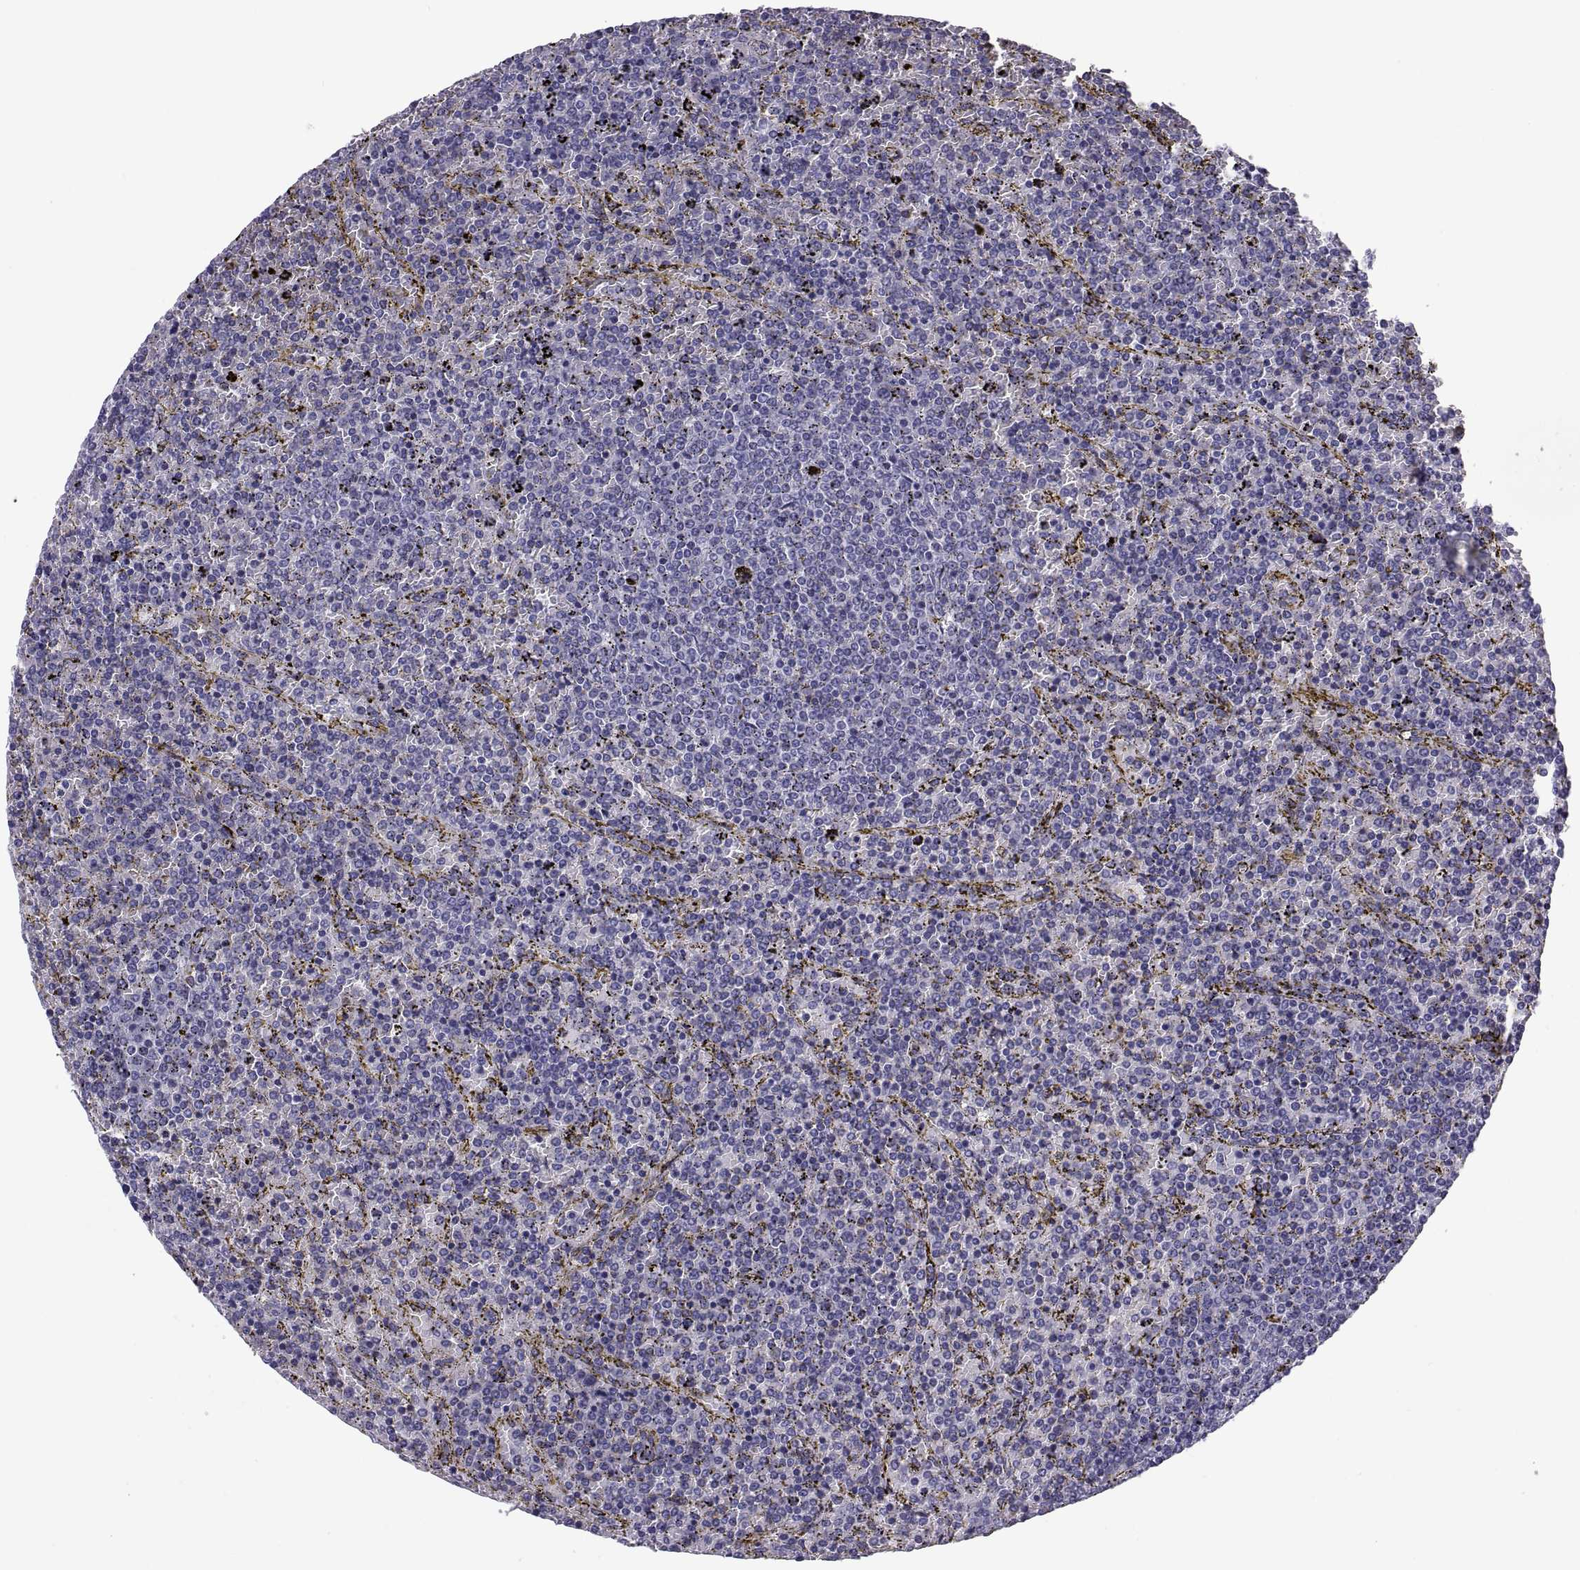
{"staining": {"intensity": "negative", "quantity": "none", "location": "none"}, "tissue": "lymphoma", "cell_type": "Tumor cells", "image_type": "cancer", "snomed": [{"axis": "morphology", "description": "Malignant lymphoma, non-Hodgkin's type, Low grade"}, {"axis": "topography", "description": "Spleen"}], "caption": "Tumor cells show no significant positivity in low-grade malignant lymphoma, non-Hodgkin's type.", "gene": "DEFB129", "patient": {"sex": "female", "age": 77}}